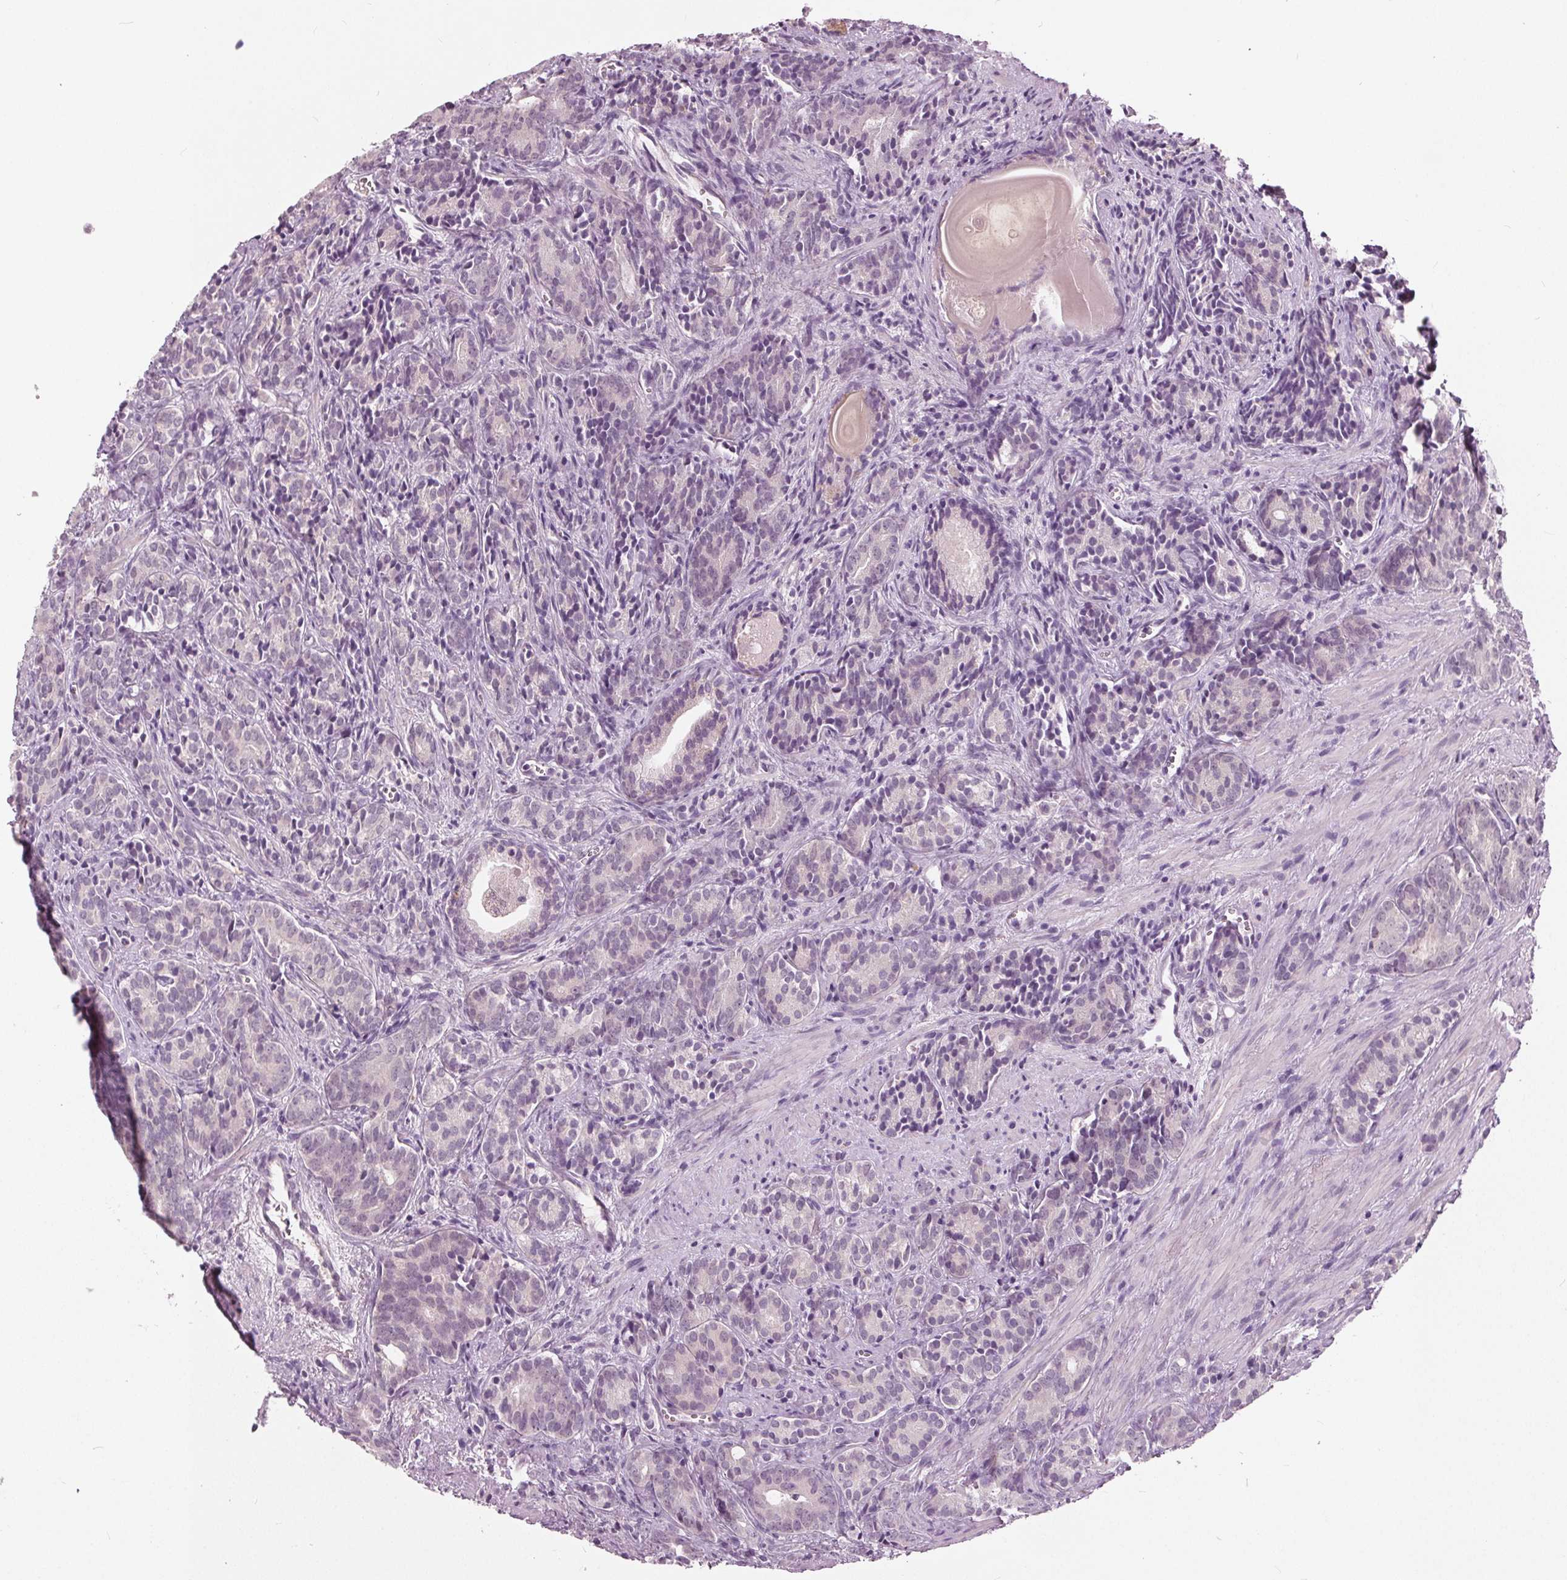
{"staining": {"intensity": "negative", "quantity": "none", "location": "none"}, "tissue": "prostate cancer", "cell_type": "Tumor cells", "image_type": "cancer", "snomed": [{"axis": "morphology", "description": "Adenocarcinoma, High grade"}, {"axis": "topography", "description": "Prostate"}], "caption": "Prostate cancer stained for a protein using immunohistochemistry demonstrates no expression tumor cells.", "gene": "TKFC", "patient": {"sex": "male", "age": 84}}